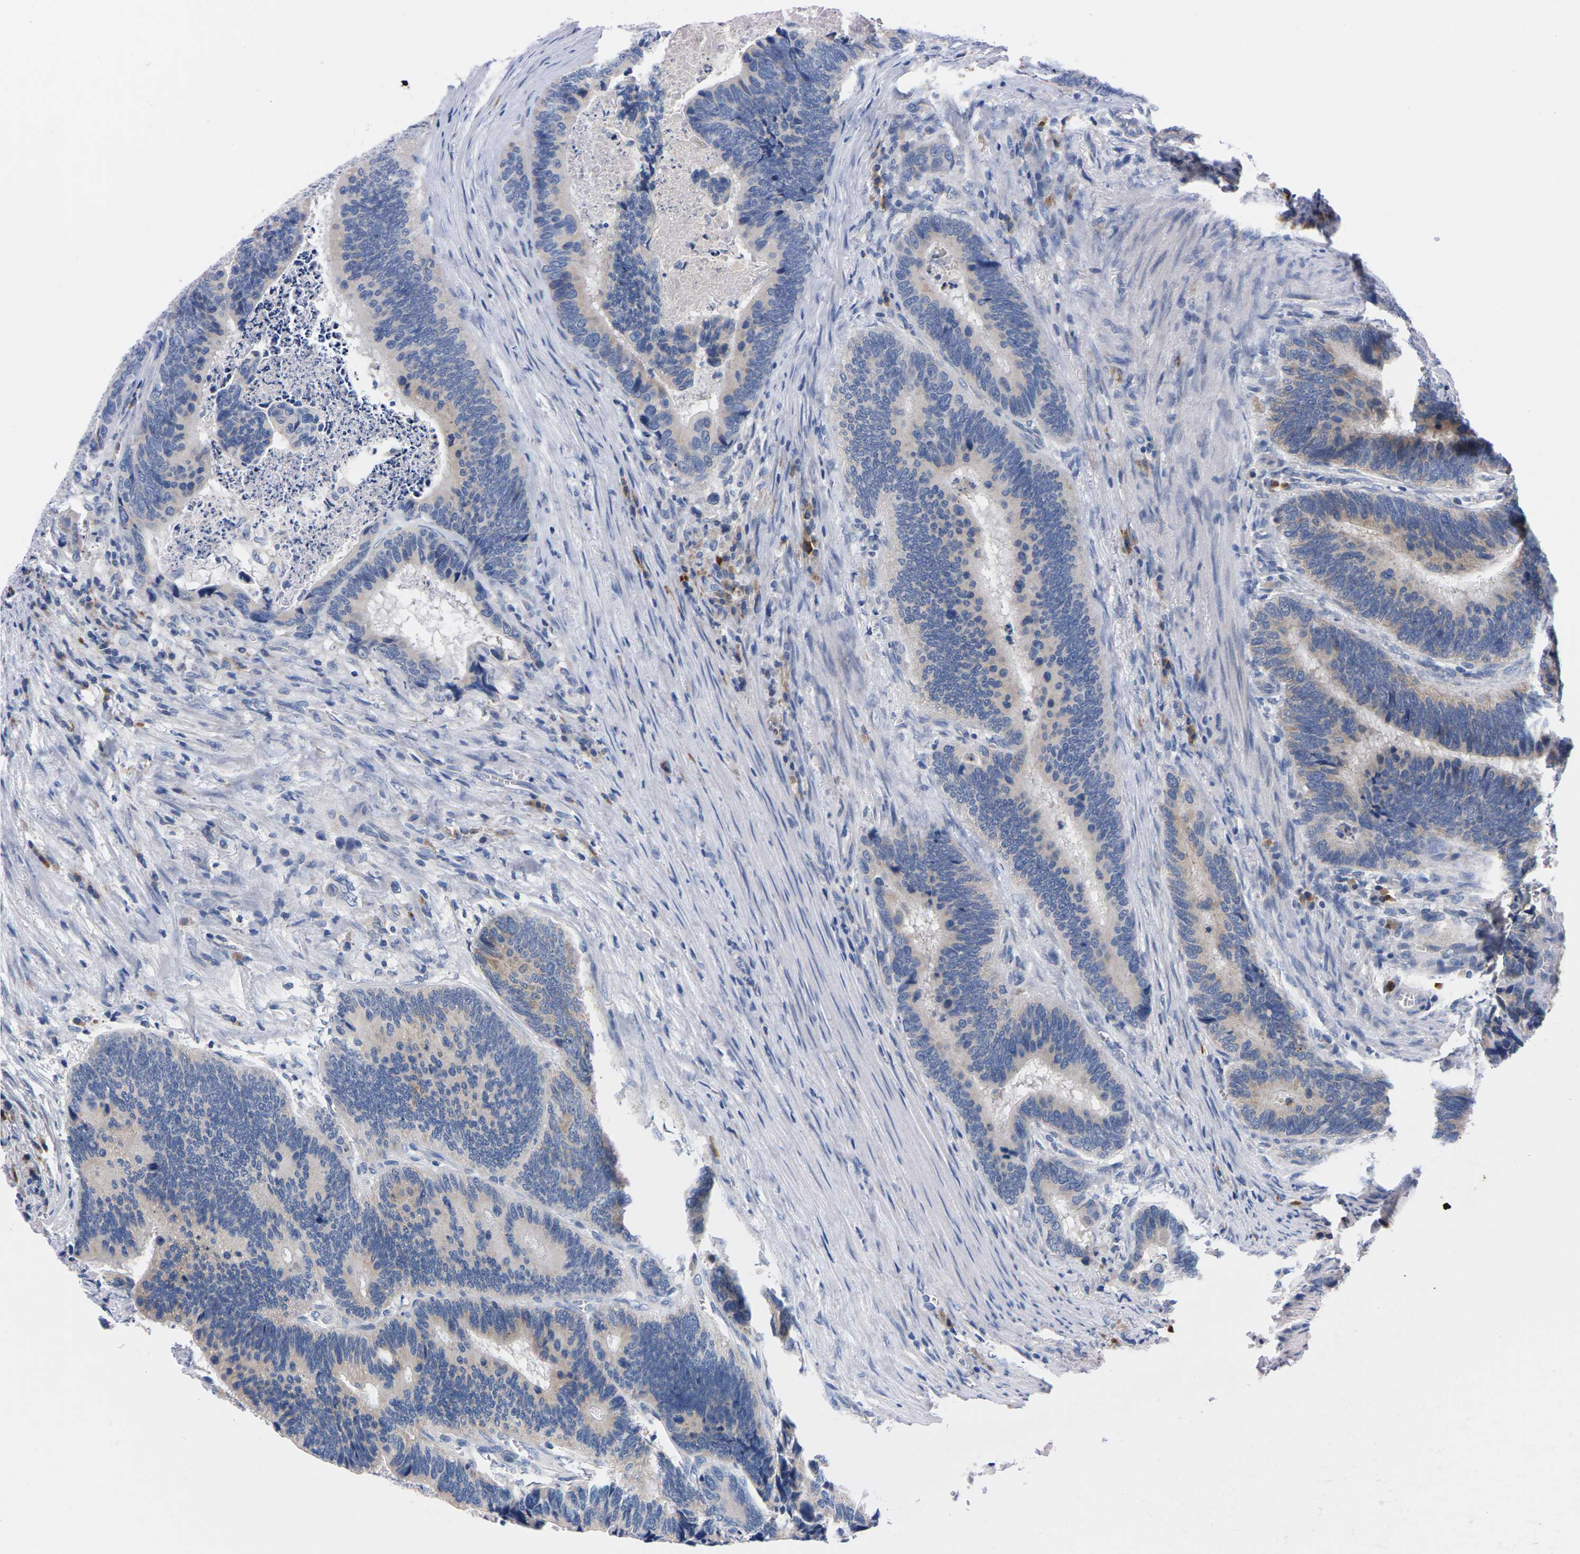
{"staining": {"intensity": "weak", "quantity": "<25%", "location": "cytoplasmic/membranous"}, "tissue": "colorectal cancer", "cell_type": "Tumor cells", "image_type": "cancer", "snomed": [{"axis": "morphology", "description": "Adenocarcinoma, NOS"}, {"axis": "topography", "description": "Colon"}], "caption": "IHC image of neoplastic tissue: colorectal cancer stained with DAB (3,3'-diaminobenzidine) shows no significant protein staining in tumor cells. (DAB IHC, high magnification).", "gene": "FAM210A", "patient": {"sex": "male", "age": 72}}